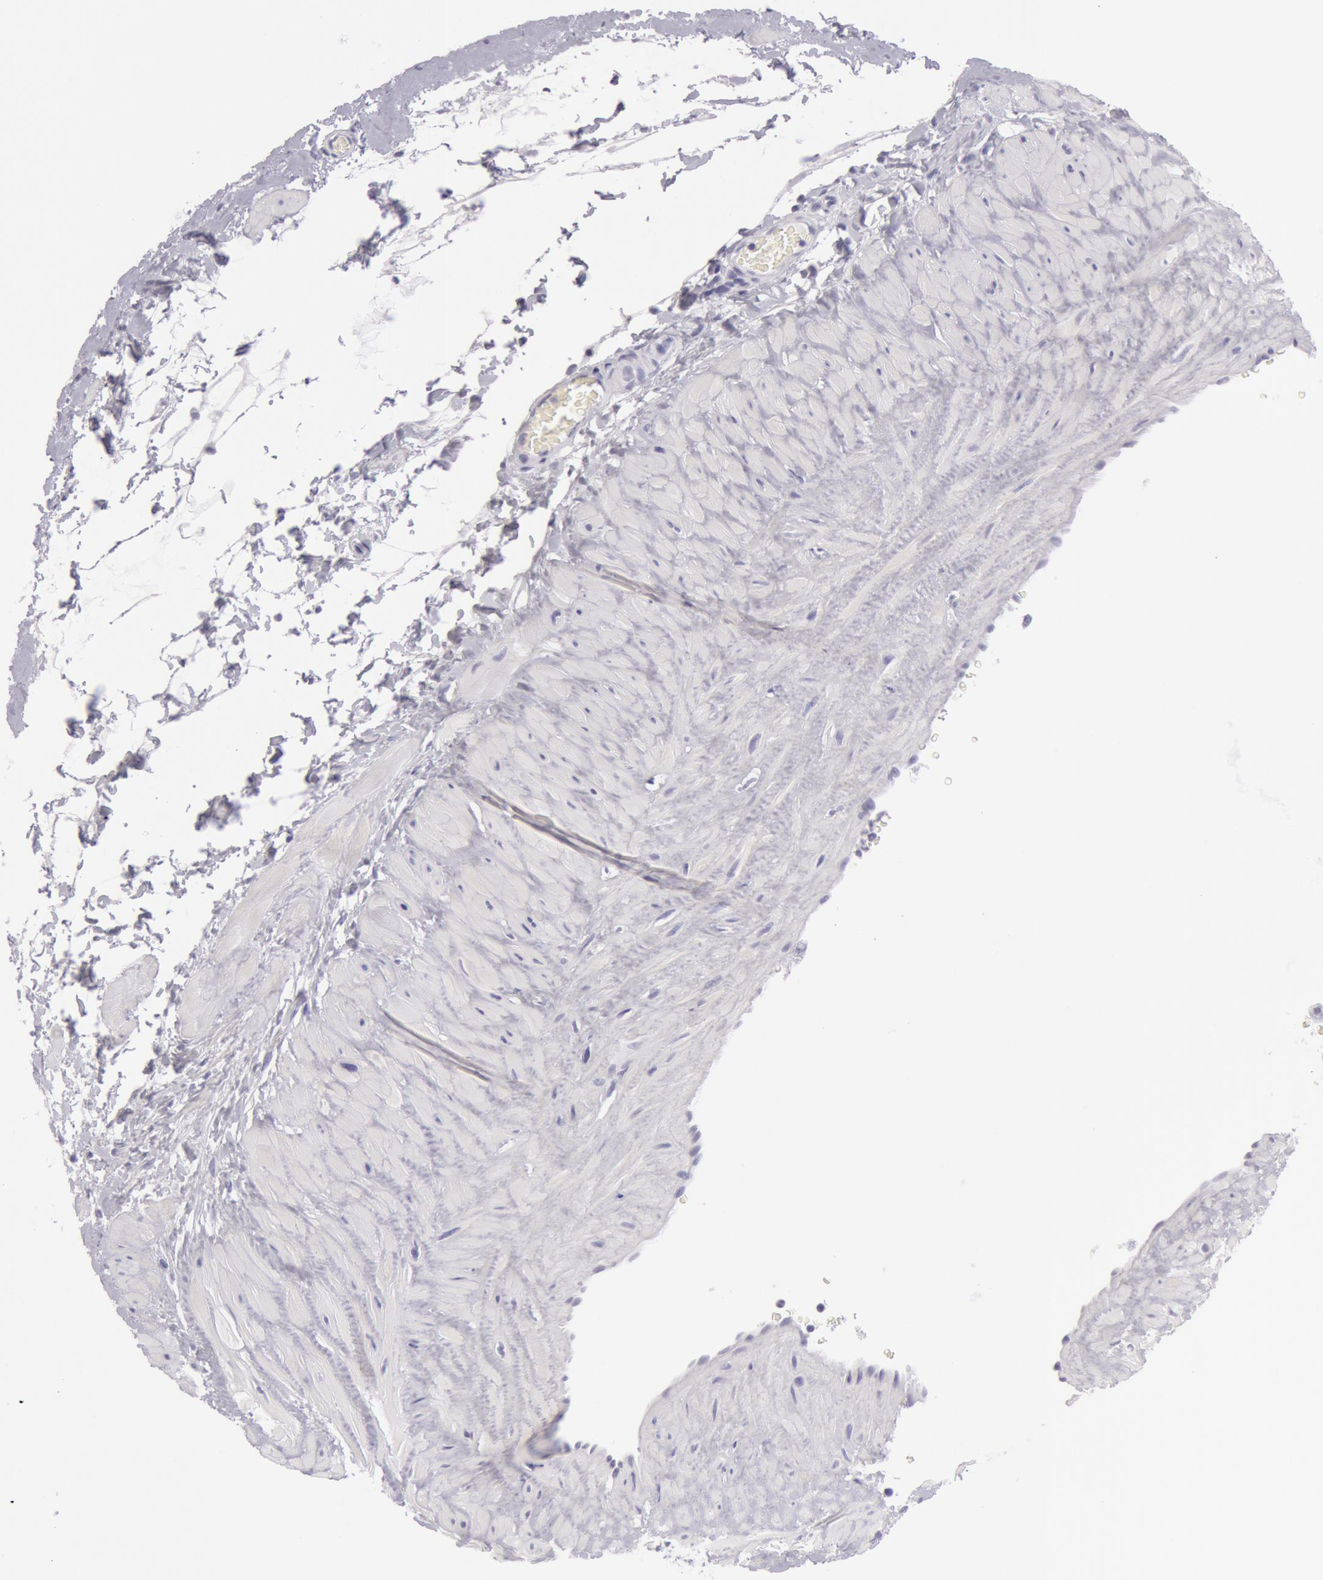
{"staining": {"intensity": "negative", "quantity": "none", "location": "none"}, "tissue": "epididymis", "cell_type": "Glandular cells", "image_type": "normal", "snomed": [{"axis": "morphology", "description": "Normal tissue, NOS"}, {"axis": "topography", "description": "Epididymis"}], "caption": "Epididymis was stained to show a protein in brown. There is no significant expression in glandular cells. (Brightfield microscopy of DAB IHC at high magnification).", "gene": "AMACR", "patient": {"sex": "male", "age": 23}}